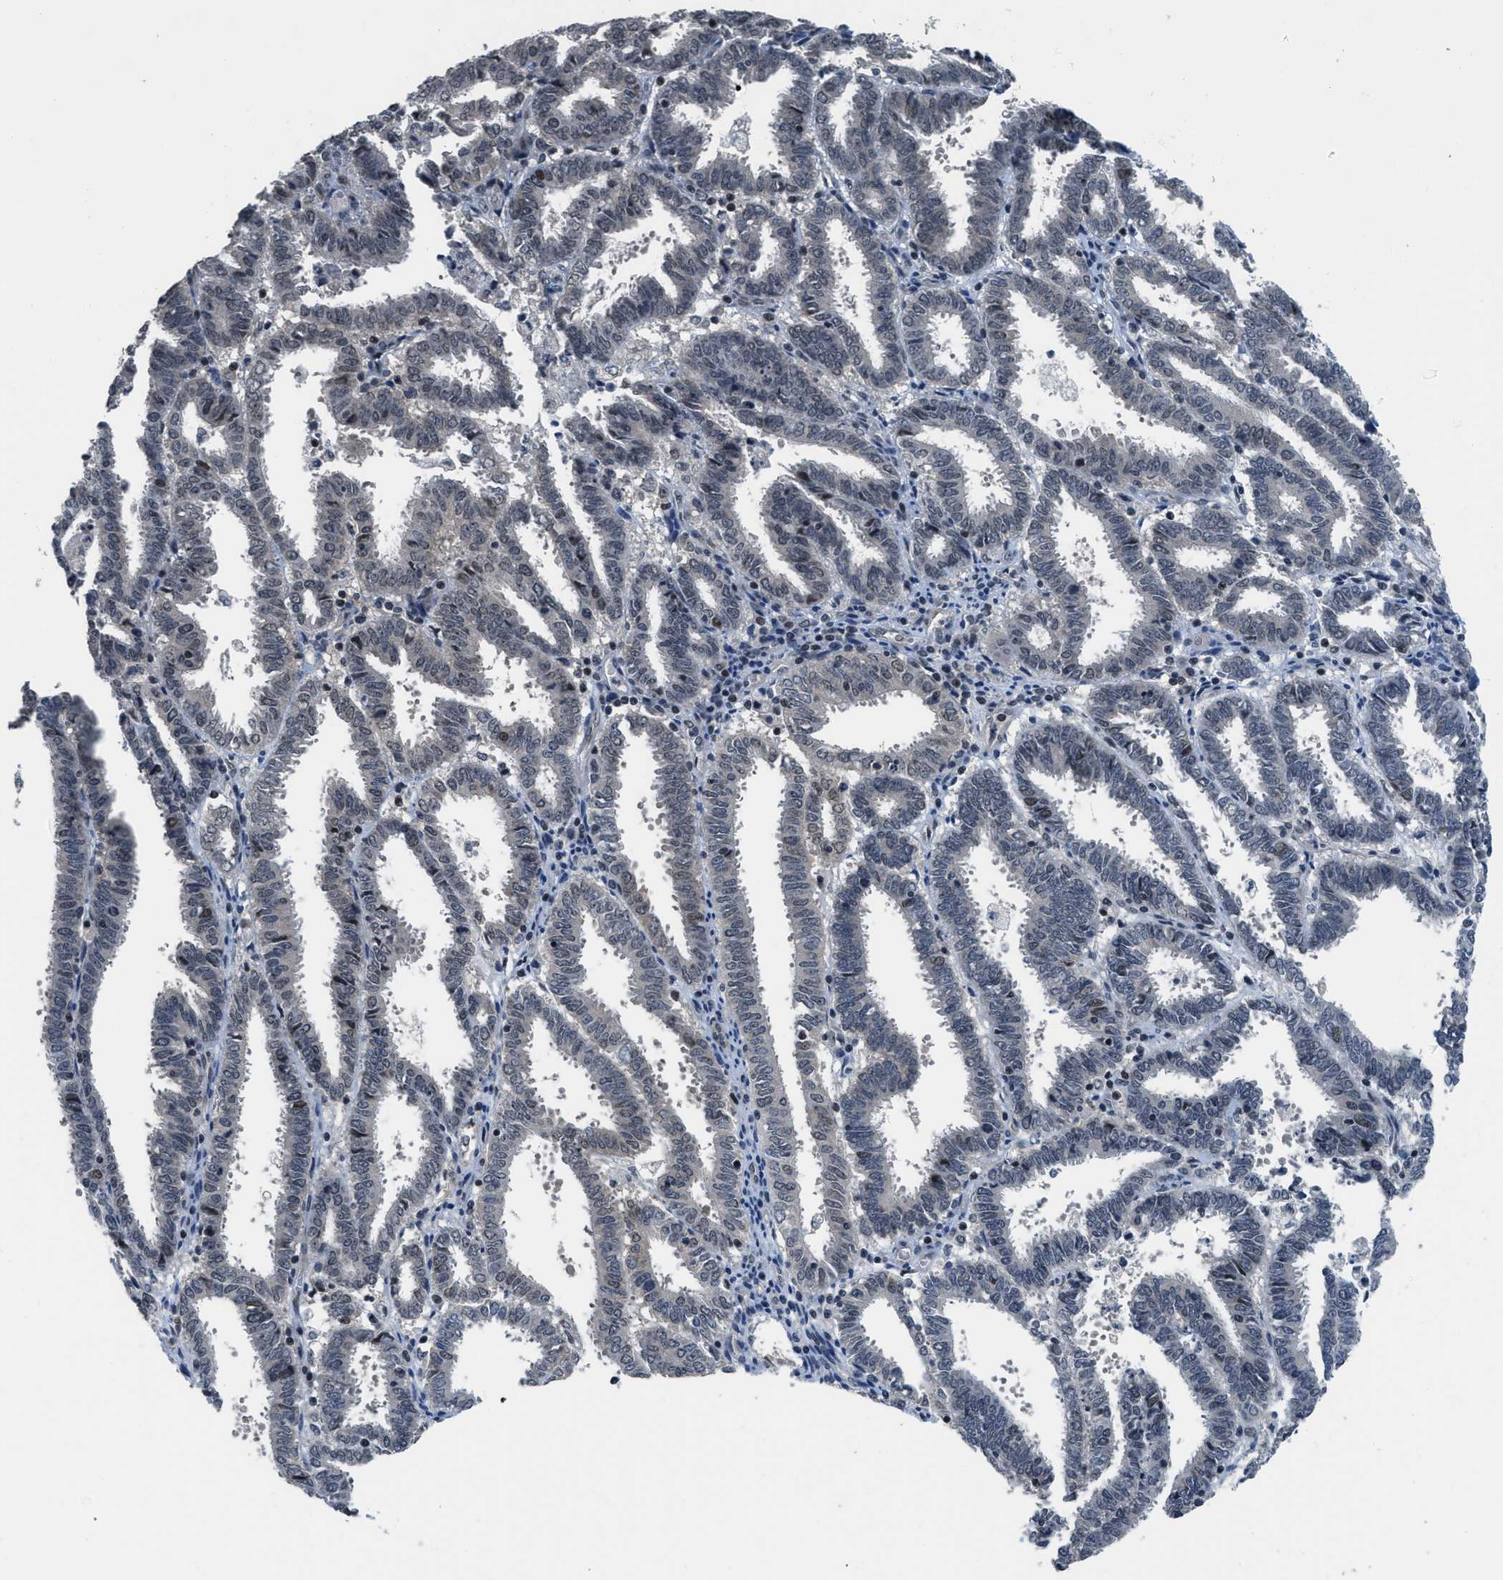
{"staining": {"intensity": "moderate", "quantity": "<25%", "location": "nuclear"}, "tissue": "endometrial cancer", "cell_type": "Tumor cells", "image_type": "cancer", "snomed": [{"axis": "morphology", "description": "Adenocarcinoma, NOS"}, {"axis": "topography", "description": "Uterus"}], "caption": "Tumor cells demonstrate low levels of moderate nuclear positivity in about <25% of cells in endometrial adenocarcinoma. (DAB (3,3'-diaminobenzidine) = brown stain, brightfield microscopy at high magnification).", "gene": "SETD5", "patient": {"sex": "female", "age": 83}}